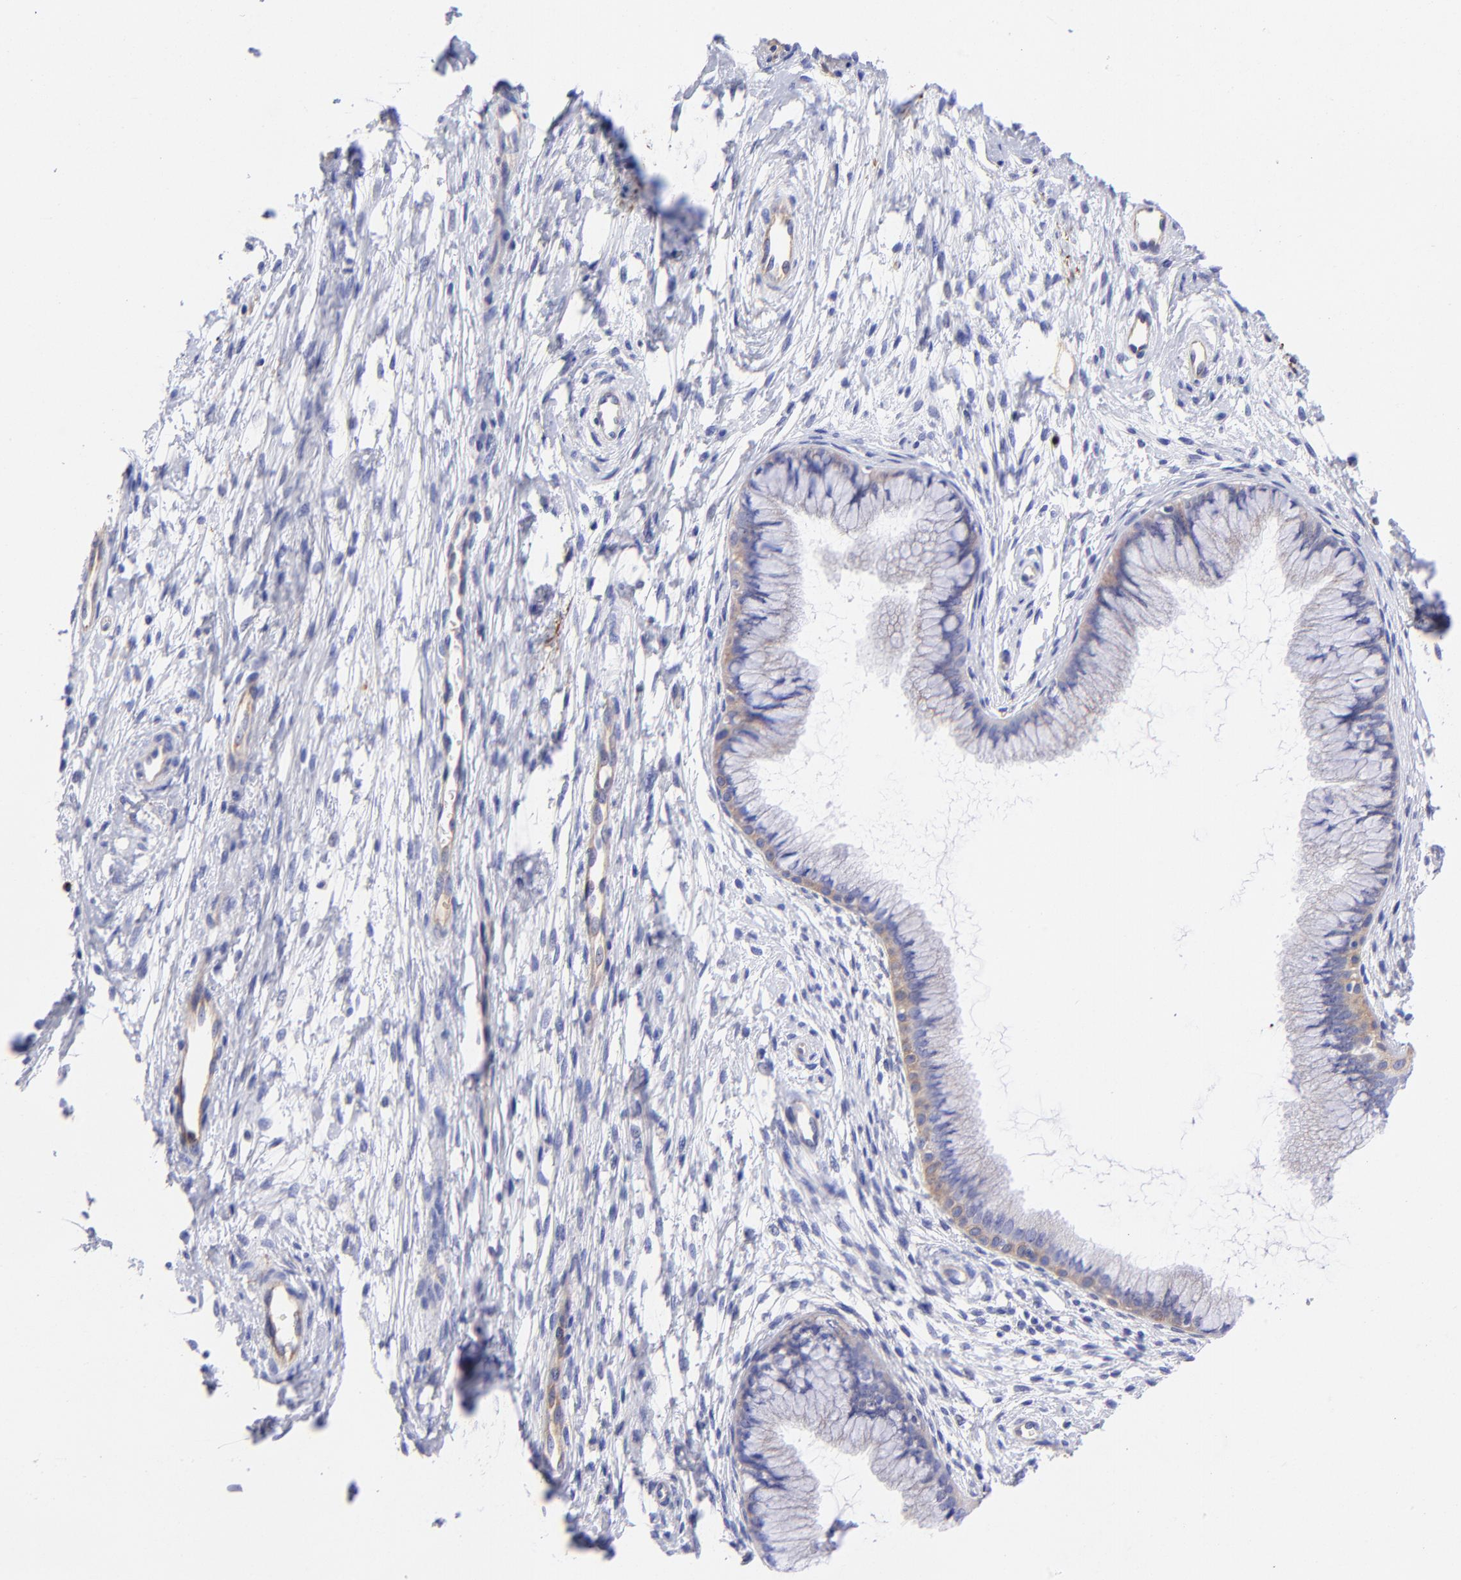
{"staining": {"intensity": "weak", "quantity": ">75%", "location": "cytoplasmic/membranous"}, "tissue": "cervix", "cell_type": "Glandular cells", "image_type": "normal", "snomed": [{"axis": "morphology", "description": "Normal tissue, NOS"}, {"axis": "topography", "description": "Cervix"}], "caption": "This histopathology image reveals IHC staining of unremarkable cervix, with low weak cytoplasmic/membranous staining in approximately >75% of glandular cells.", "gene": "PPFIBP1", "patient": {"sex": "female", "age": 39}}